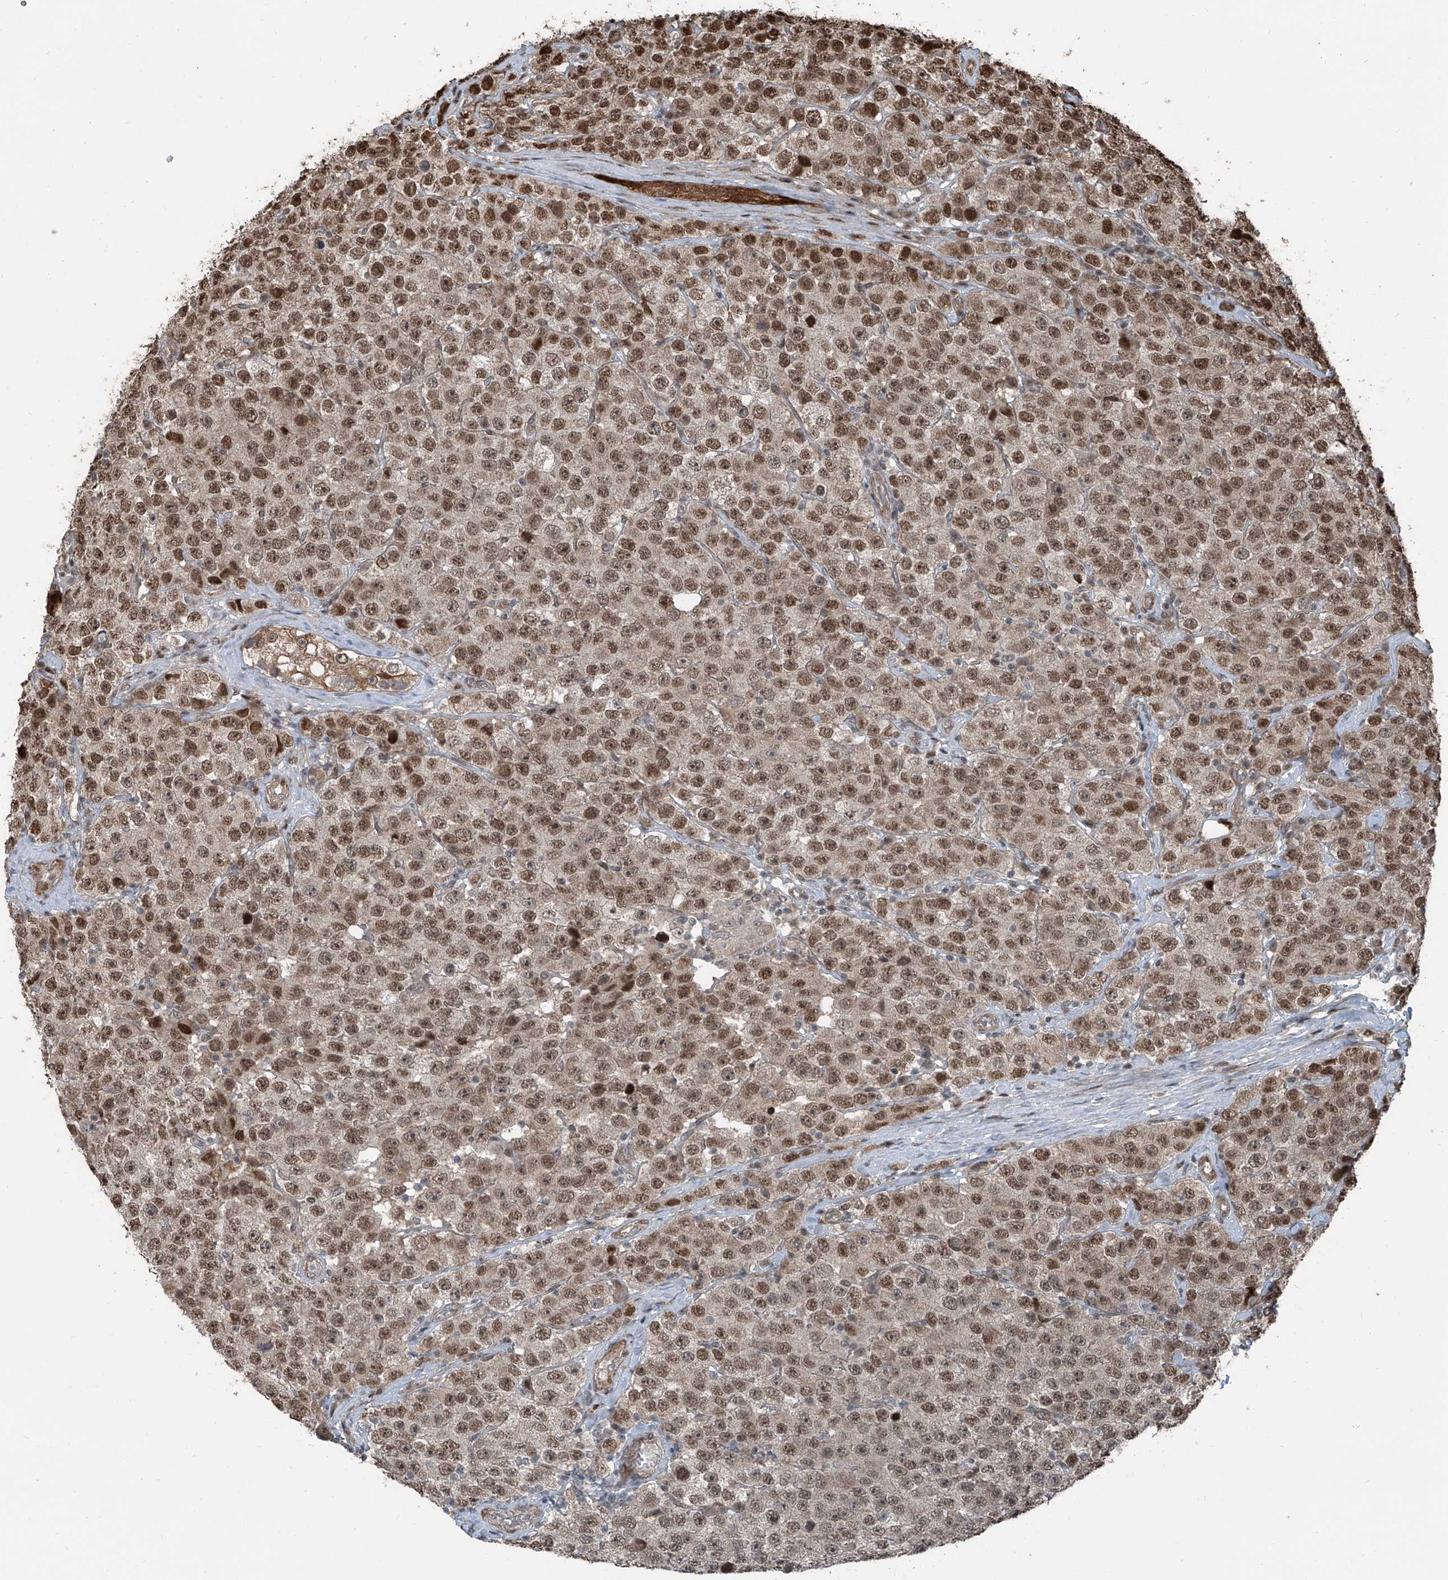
{"staining": {"intensity": "moderate", "quantity": ">75%", "location": "nuclear"}, "tissue": "testis cancer", "cell_type": "Tumor cells", "image_type": "cancer", "snomed": [{"axis": "morphology", "description": "Seminoma, NOS"}, {"axis": "topography", "description": "Testis"}], "caption": "Immunohistochemistry image of neoplastic tissue: testis cancer (seminoma) stained using immunohistochemistry (IHC) shows medium levels of moderate protein expression localized specifically in the nuclear of tumor cells, appearing as a nuclear brown color.", "gene": "ZNF570", "patient": {"sex": "male", "age": 28}}